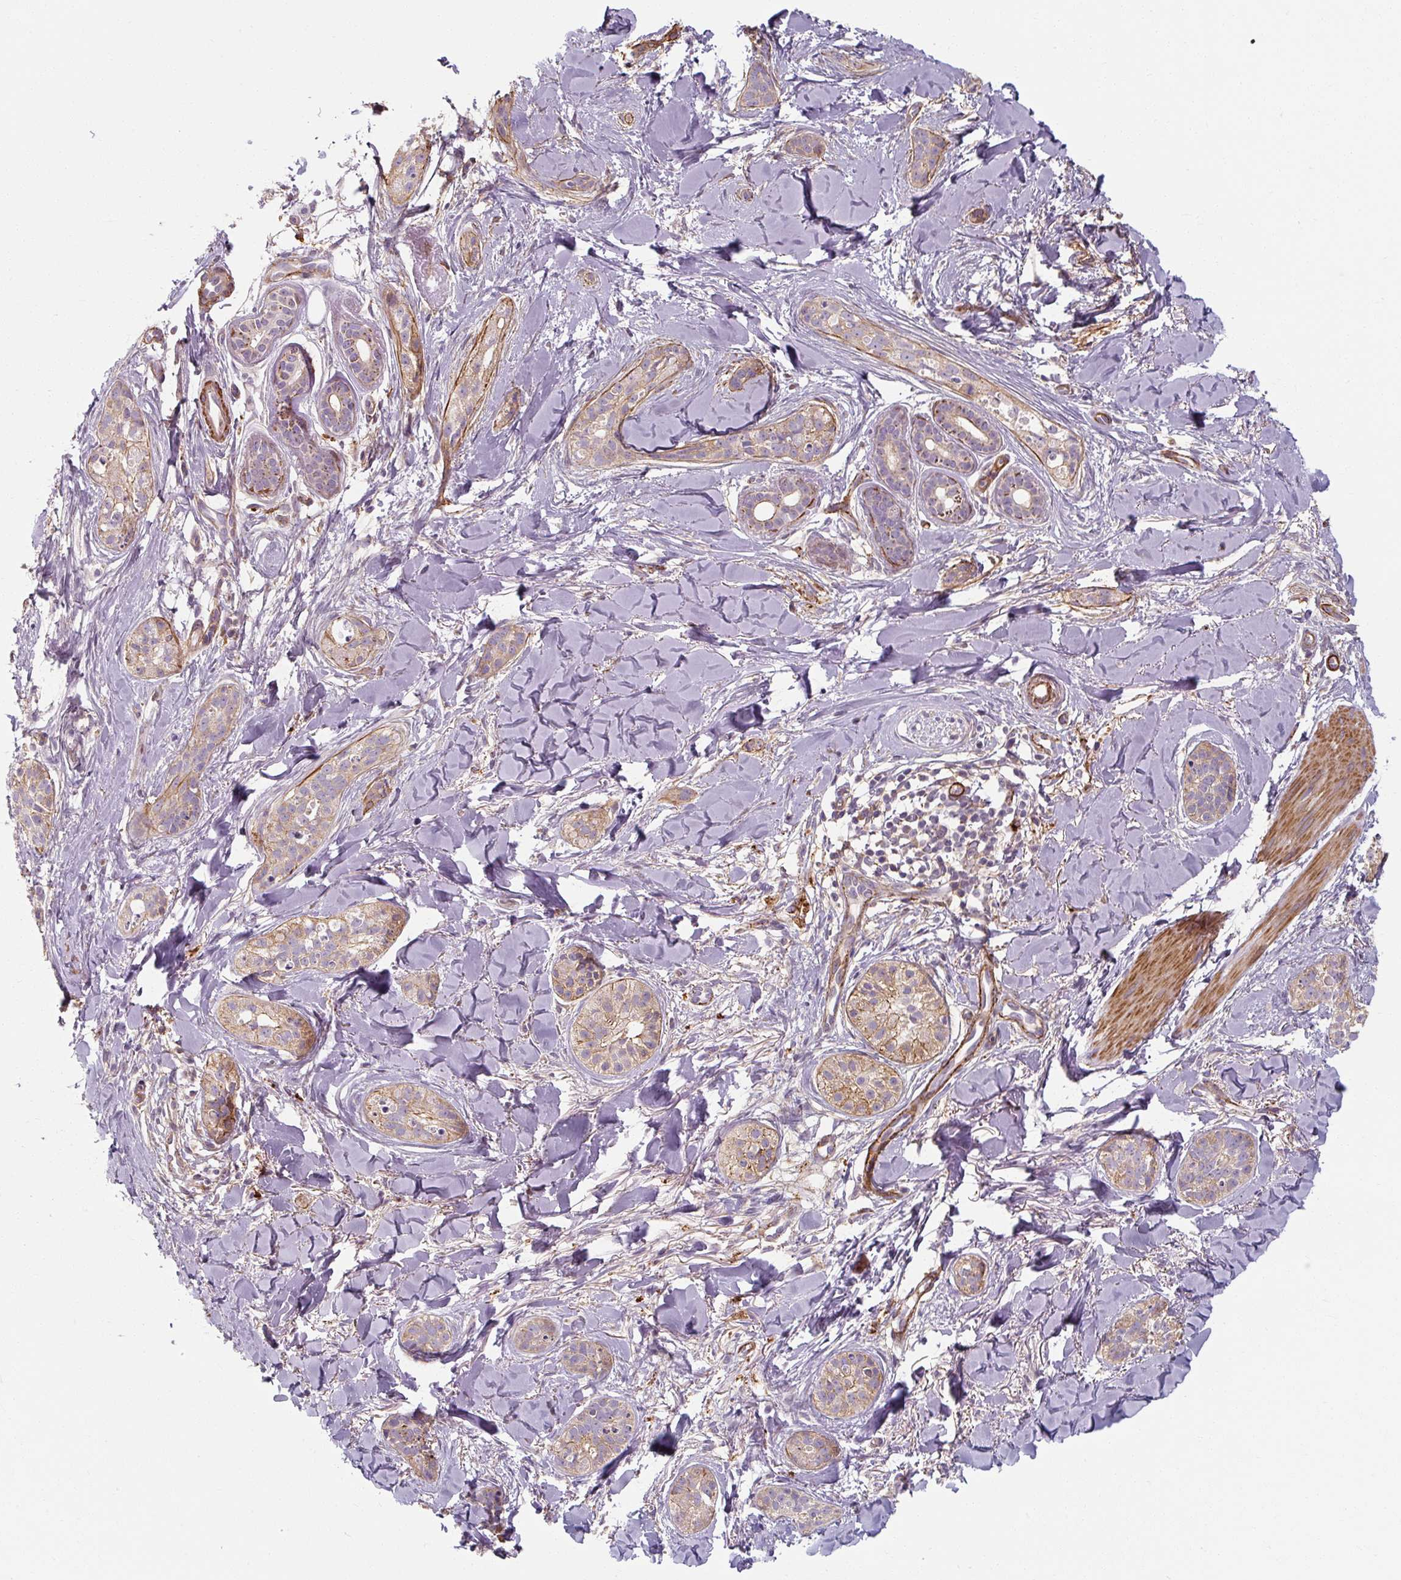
{"staining": {"intensity": "weak", "quantity": "25%-75%", "location": "cytoplasmic/membranous"}, "tissue": "skin cancer", "cell_type": "Tumor cells", "image_type": "cancer", "snomed": [{"axis": "morphology", "description": "Basal cell carcinoma"}, {"axis": "topography", "description": "Skin"}], "caption": "About 25%-75% of tumor cells in human skin cancer reveal weak cytoplasmic/membranous protein positivity as visualized by brown immunohistochemical staining.", "gene": "MRPS5", "patient": {"sex": "male", "age": 52}}